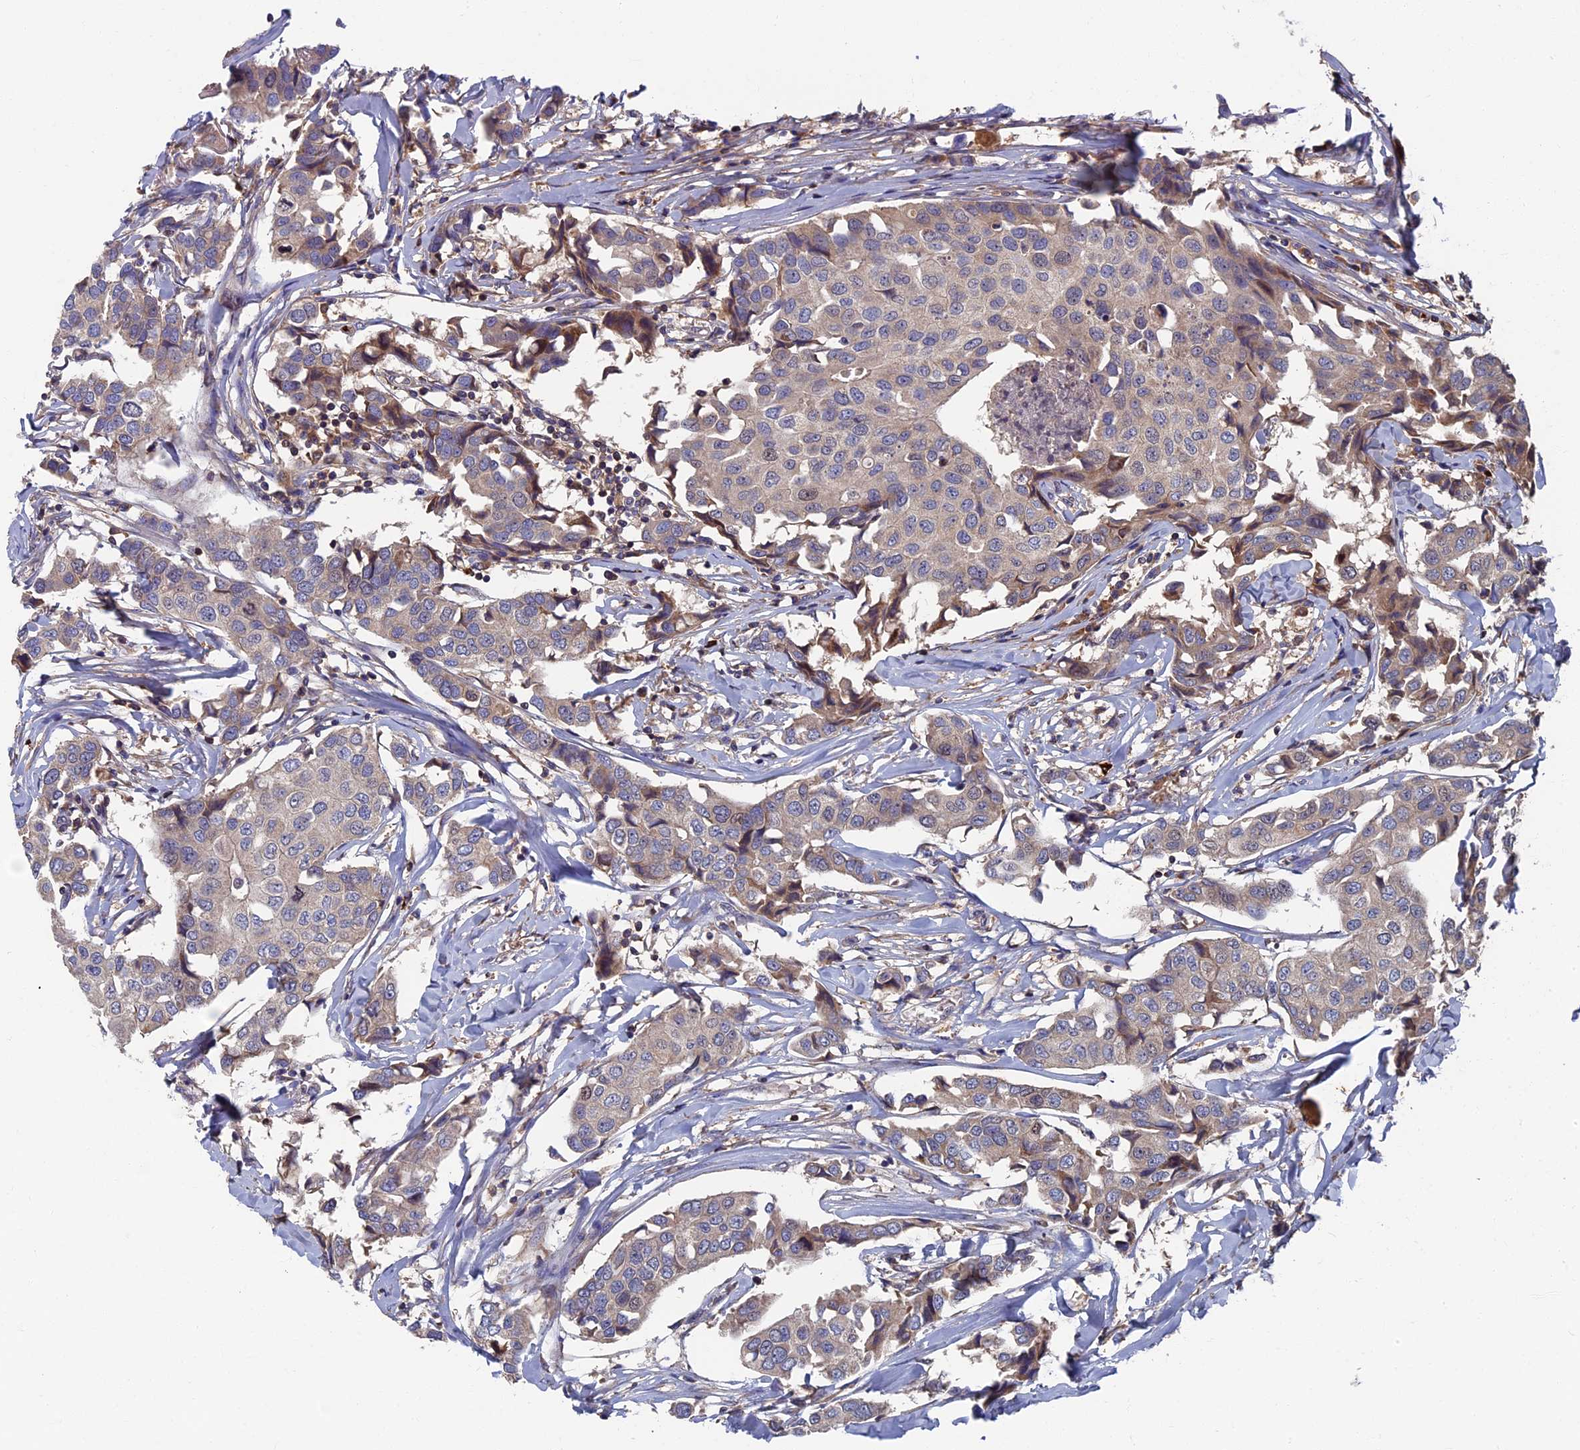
{"staining": {"intensity": "negative", "quantity": "none", "location": "none"}, "tissue": "breast cancer", "cell_type": "Tumor cells", "image_type": "cancer", "snomed": [{"axis": "morphology", "description": "Duct carcinoma"}, {"axis": "topography", "description": "Breast"}], "caption": "Breast cancer was stained to show a protein in brown. There is no significant positivity in tumor cells.", "gene": "TNK2", "patient": {"sex": "female", "age": 80}}